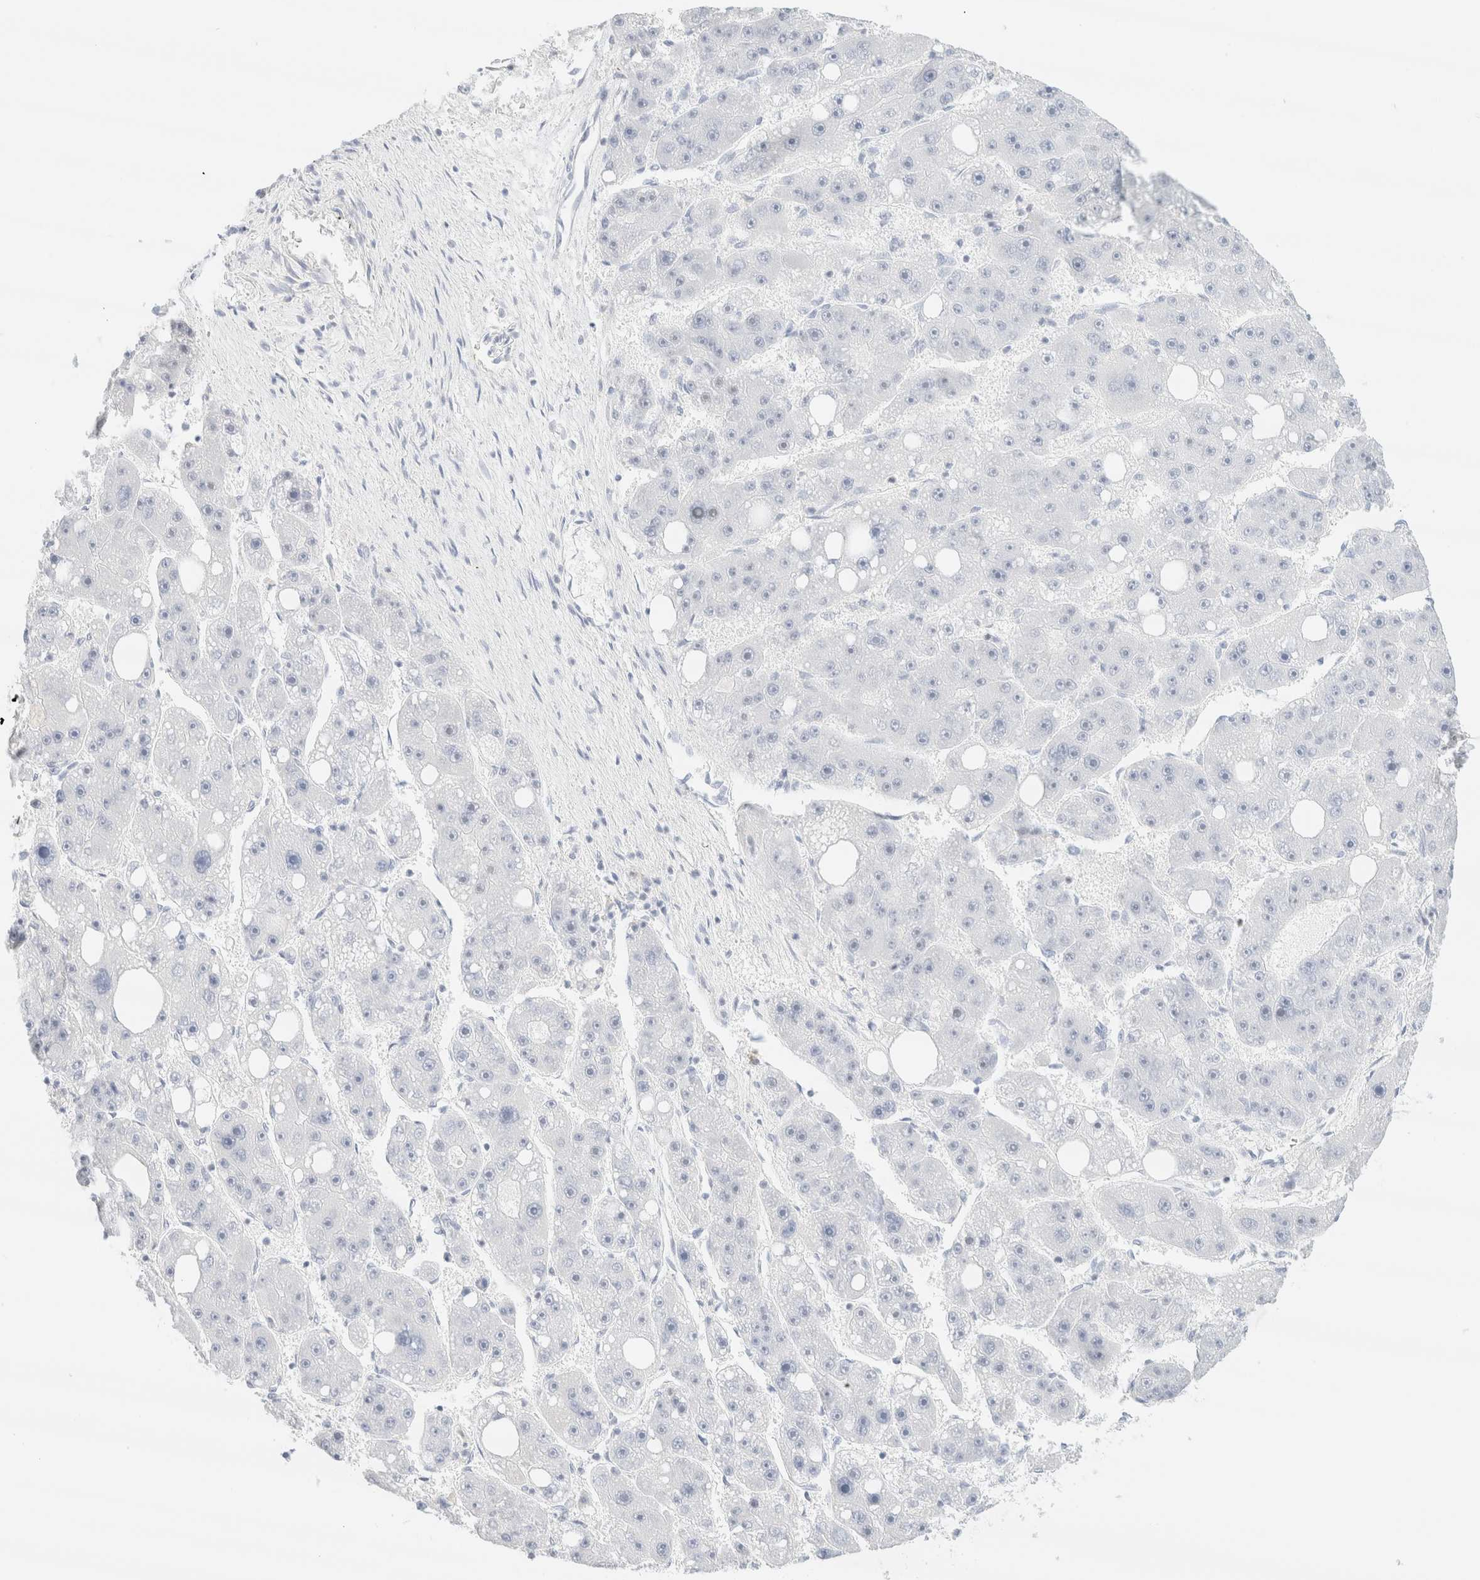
{"staining": {"intensity": "negative", "quantity": "none", "location": "none"}, "tissue": "liver cancer", "cell_type": "Tumor cells", "image_type": "cancer", "snomed": [{"axis": "morphology", "description": "Carcinoma, Hepatocellular, NOS"}, {"axis": "topography", "description": "Liver"}], "caption": "High power microscopy histopathology image of an immunohistochemistry micrograph of liver cancer, revealing no significant staining in tumor cells.", "gene": "IKZF3", "patient": {"sex": "female", "age": 61}}